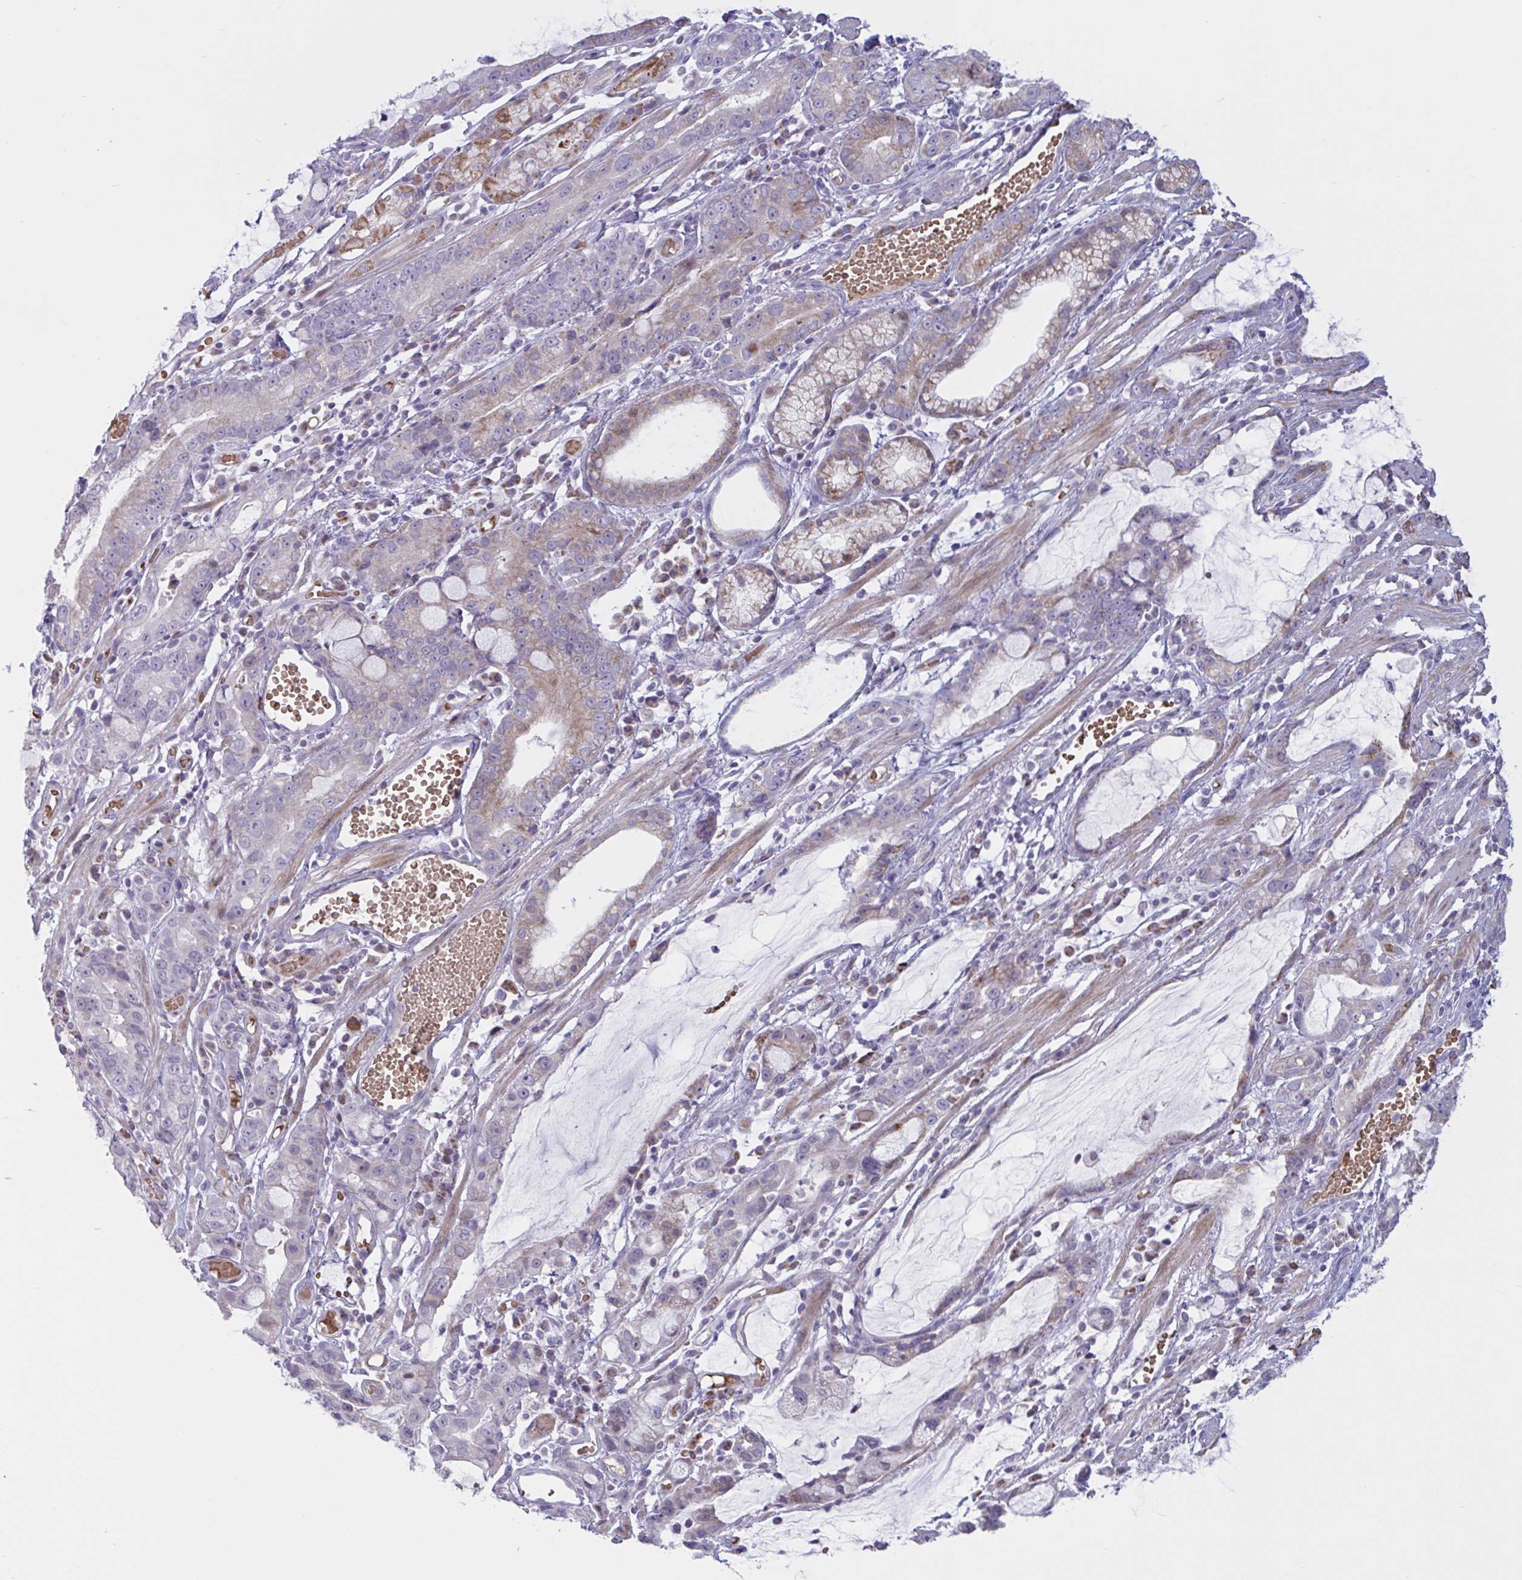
{"staining": {"intensity": "moderate", "quantity": "<25%", "location": "cytoplasmic/membranous"}, "tissue": "stomach cancer", "cell_type": "Tumor cells", "image_type": "cancer", "snomed": [{"axis": "morphology", "description": "Adenocarcinoma, NOS"}, {"axis": "topography", "description": "Stomach"}], "caption": "This histopathology image demonstrates immunohistochemistry staining of stomach cancer, with low moderate cytoplasmic/membranous expression in about <25% of tumor cells.", "gene": "VWC2", "patient": {"sex": "male", "age": 55}}